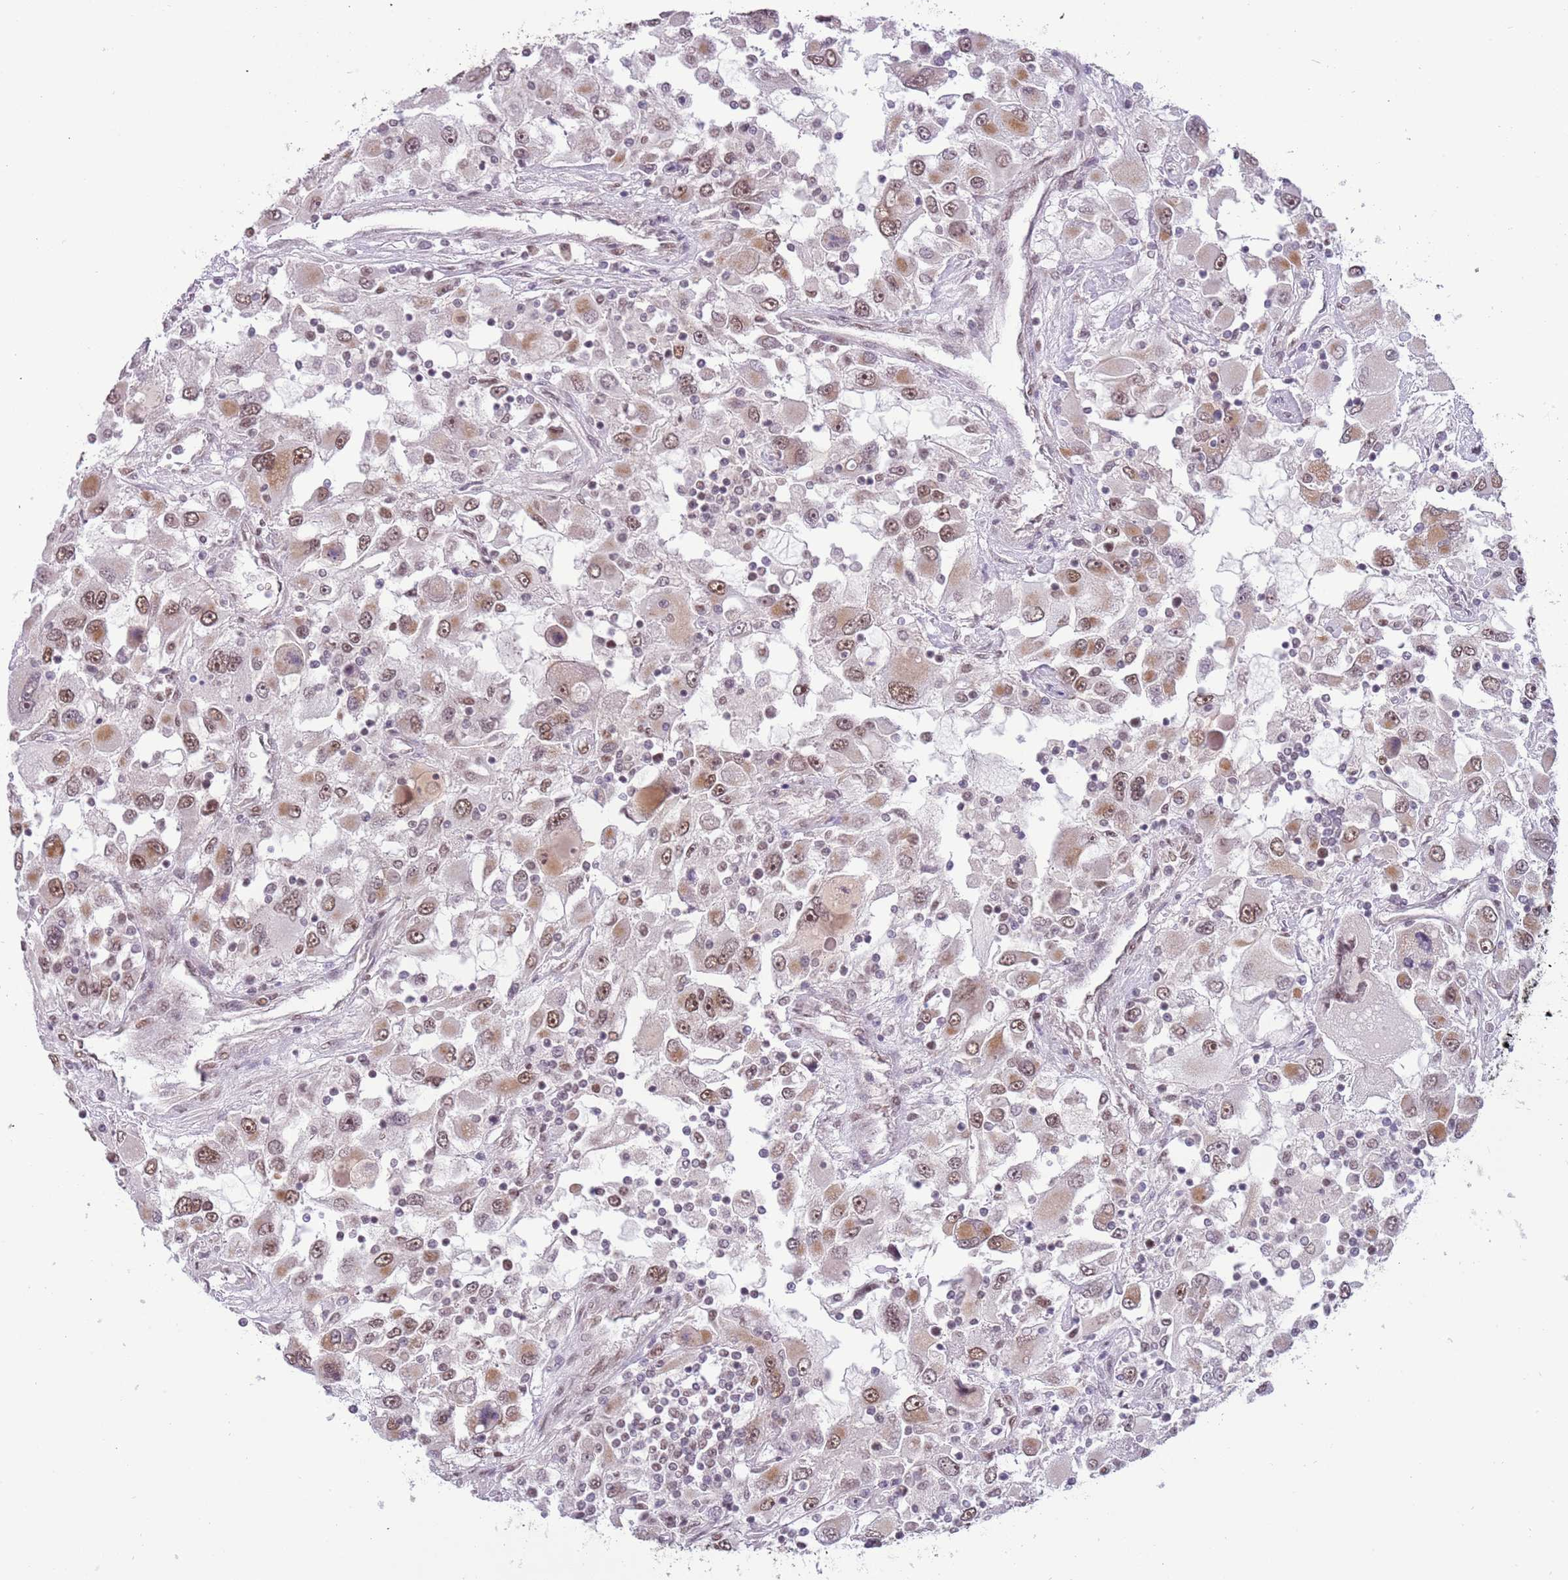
{"staining": {"intensity": "moderate", "quantity": ">75%", "location": "nuclear"}, "tissue": "renal cancer", "cell_type": "Tumor cells", "image_type": "cancer", "snomed": [{"axis": "morphology", "description": "Adenocarcinoma, NOS"}, {"axis": "topography", "description": "Kidney"}], "caption": "A micrograph of human renal cancer (adenocarcinoma) stained for a protein reveals moderate nuclear brown staining in tumor cells. The staining was performed using DAB to visualize the protein expression in brown, while the nuclei were stained in blue with hematoxylin (Magnification: 20x).", "gene": "FAM120AOS", "patient": {"sex": "female", "age": 52}}